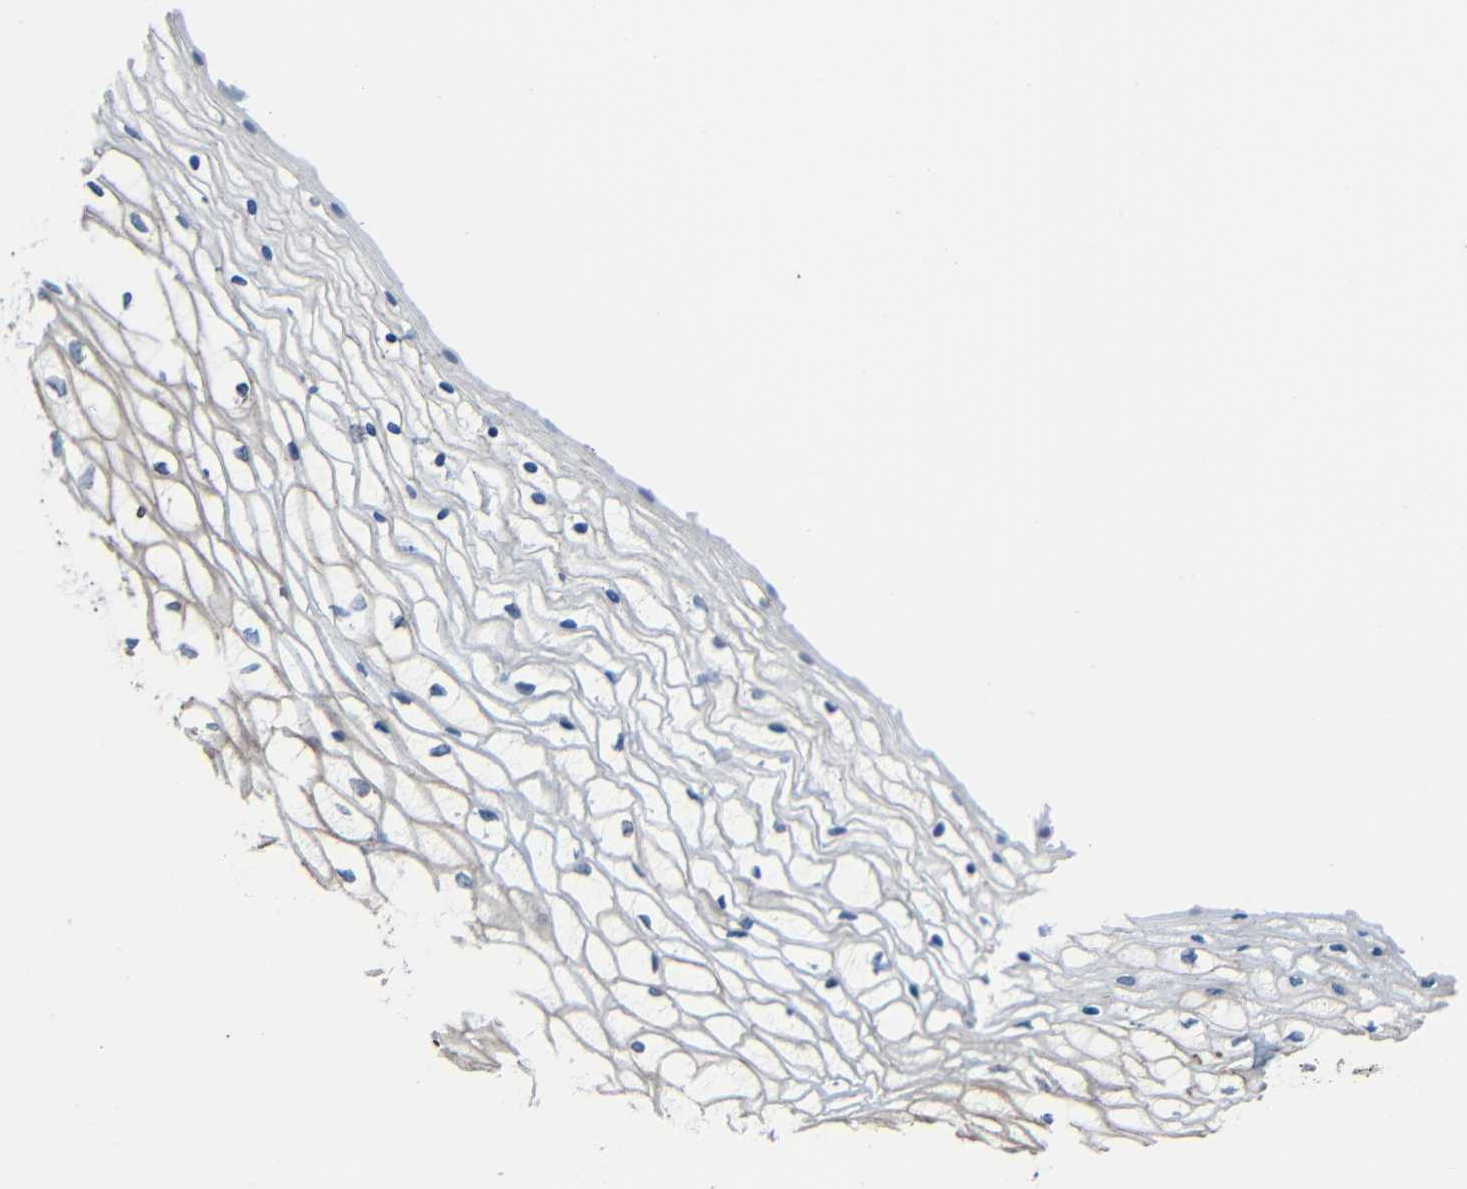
{"staining": {"intensity": "weak", "quantity": "25%-75%", "location": "cytoplasmic/membranous"}, "tissue": "vagina", "cell_type": "Squamous epithelial cells", "image_type": "normal", "snomed": [{"axis": "morphology", "description": "Normal tissue, NOS"}, {"axis": "topography", "description": "Vagina"}], "caption": "A histopathology image of vagina stained for a protein displays weak cytoplasmic/membranous brown staining in squamous epithelial cells. The protein is shown in brown color, while the nuclei are stained blue.", "gene": "HLA", "patient": {"sex": "female", "age": 34}}